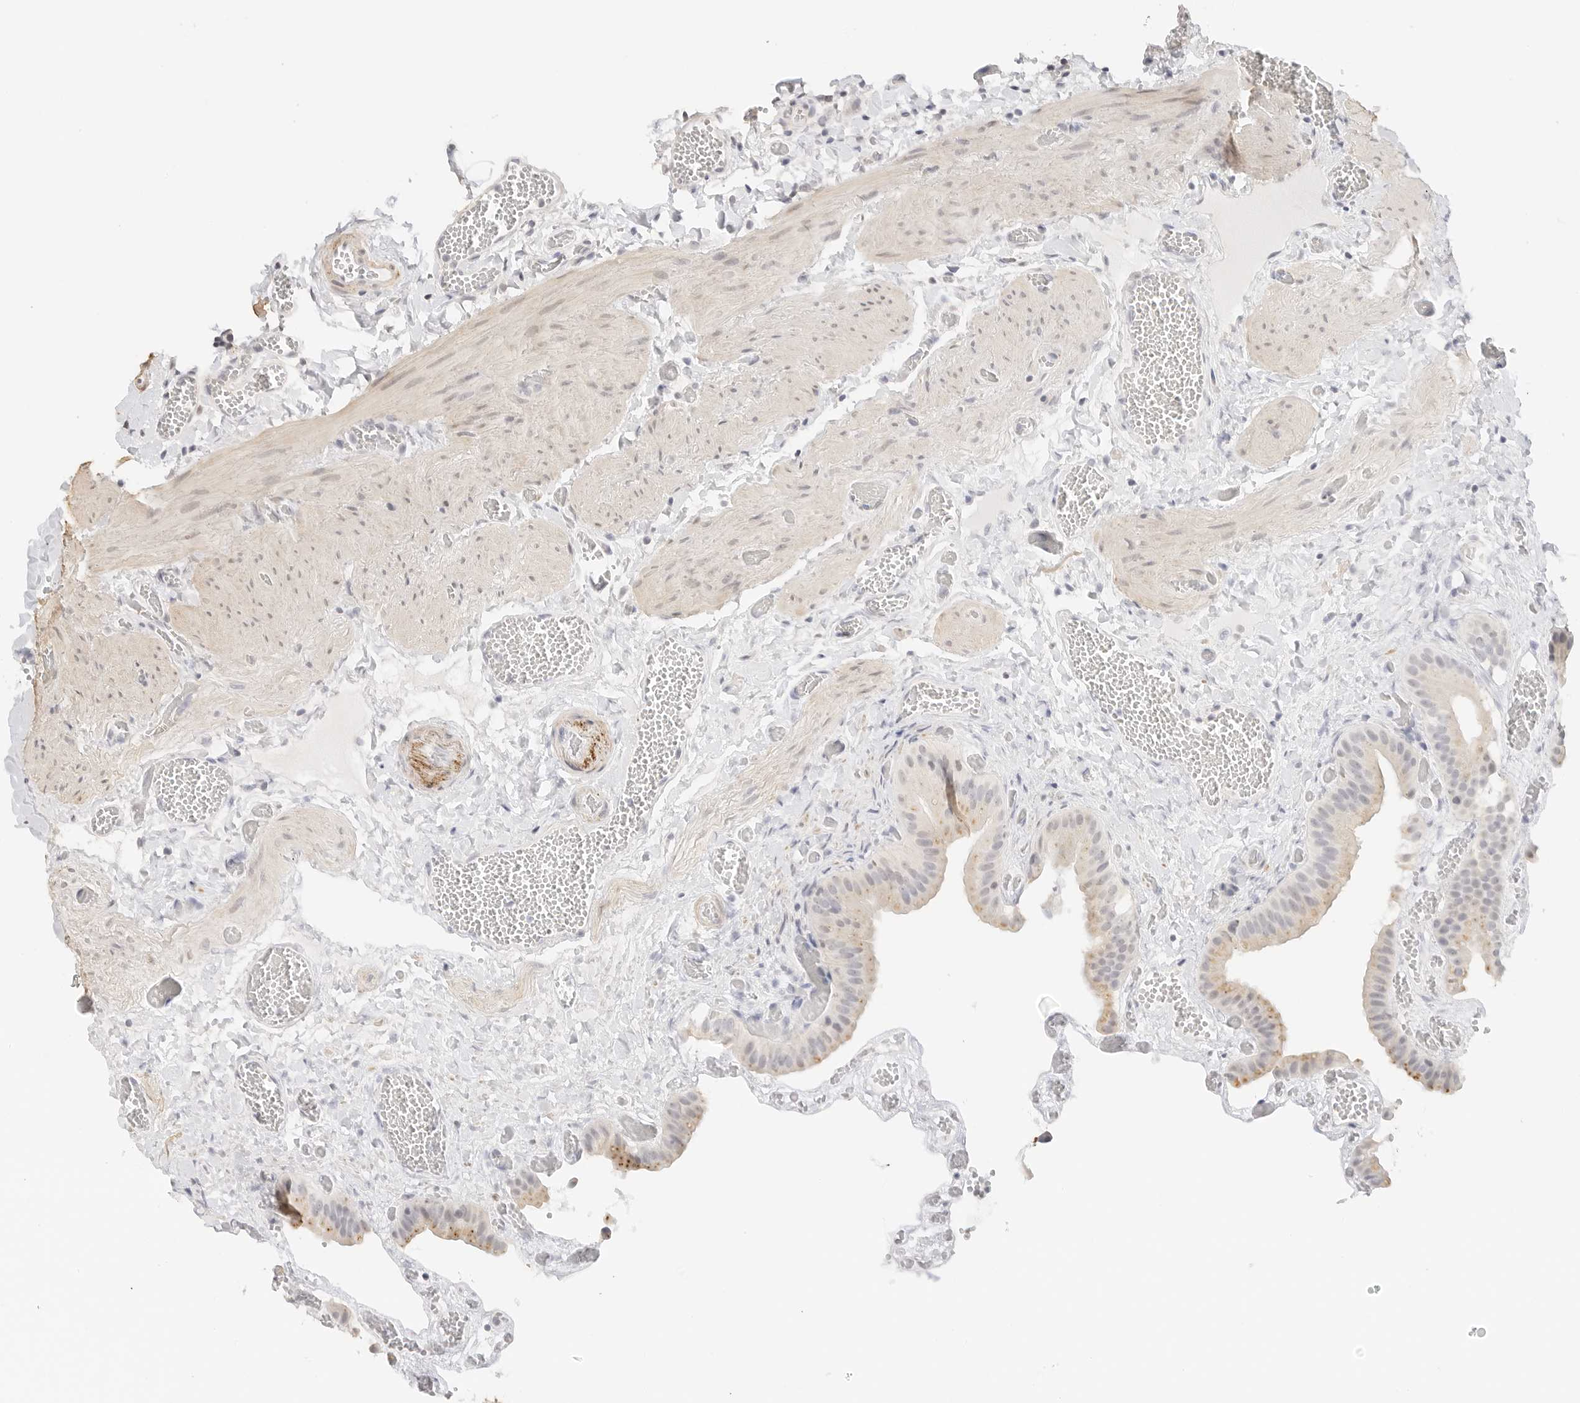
{"staining": {"intensity": "weak", "quantity": "<25%", "location": "cytoplasmic/membranous"}, "tissue": "gallbladder", "cell_type": "Glandular cells", "image_type": "normal", "snomed": [{"axis": "morphology", "description": "Normal tissue, NOS"}, {"axis": "topography", "description": "Gallbladder"}], "caption": "The histopathology image exhibits no staining of glandular cells in normal gallbladder.", "gene": "PCDH19", "patient": {"sex": "female", "age": 64}}